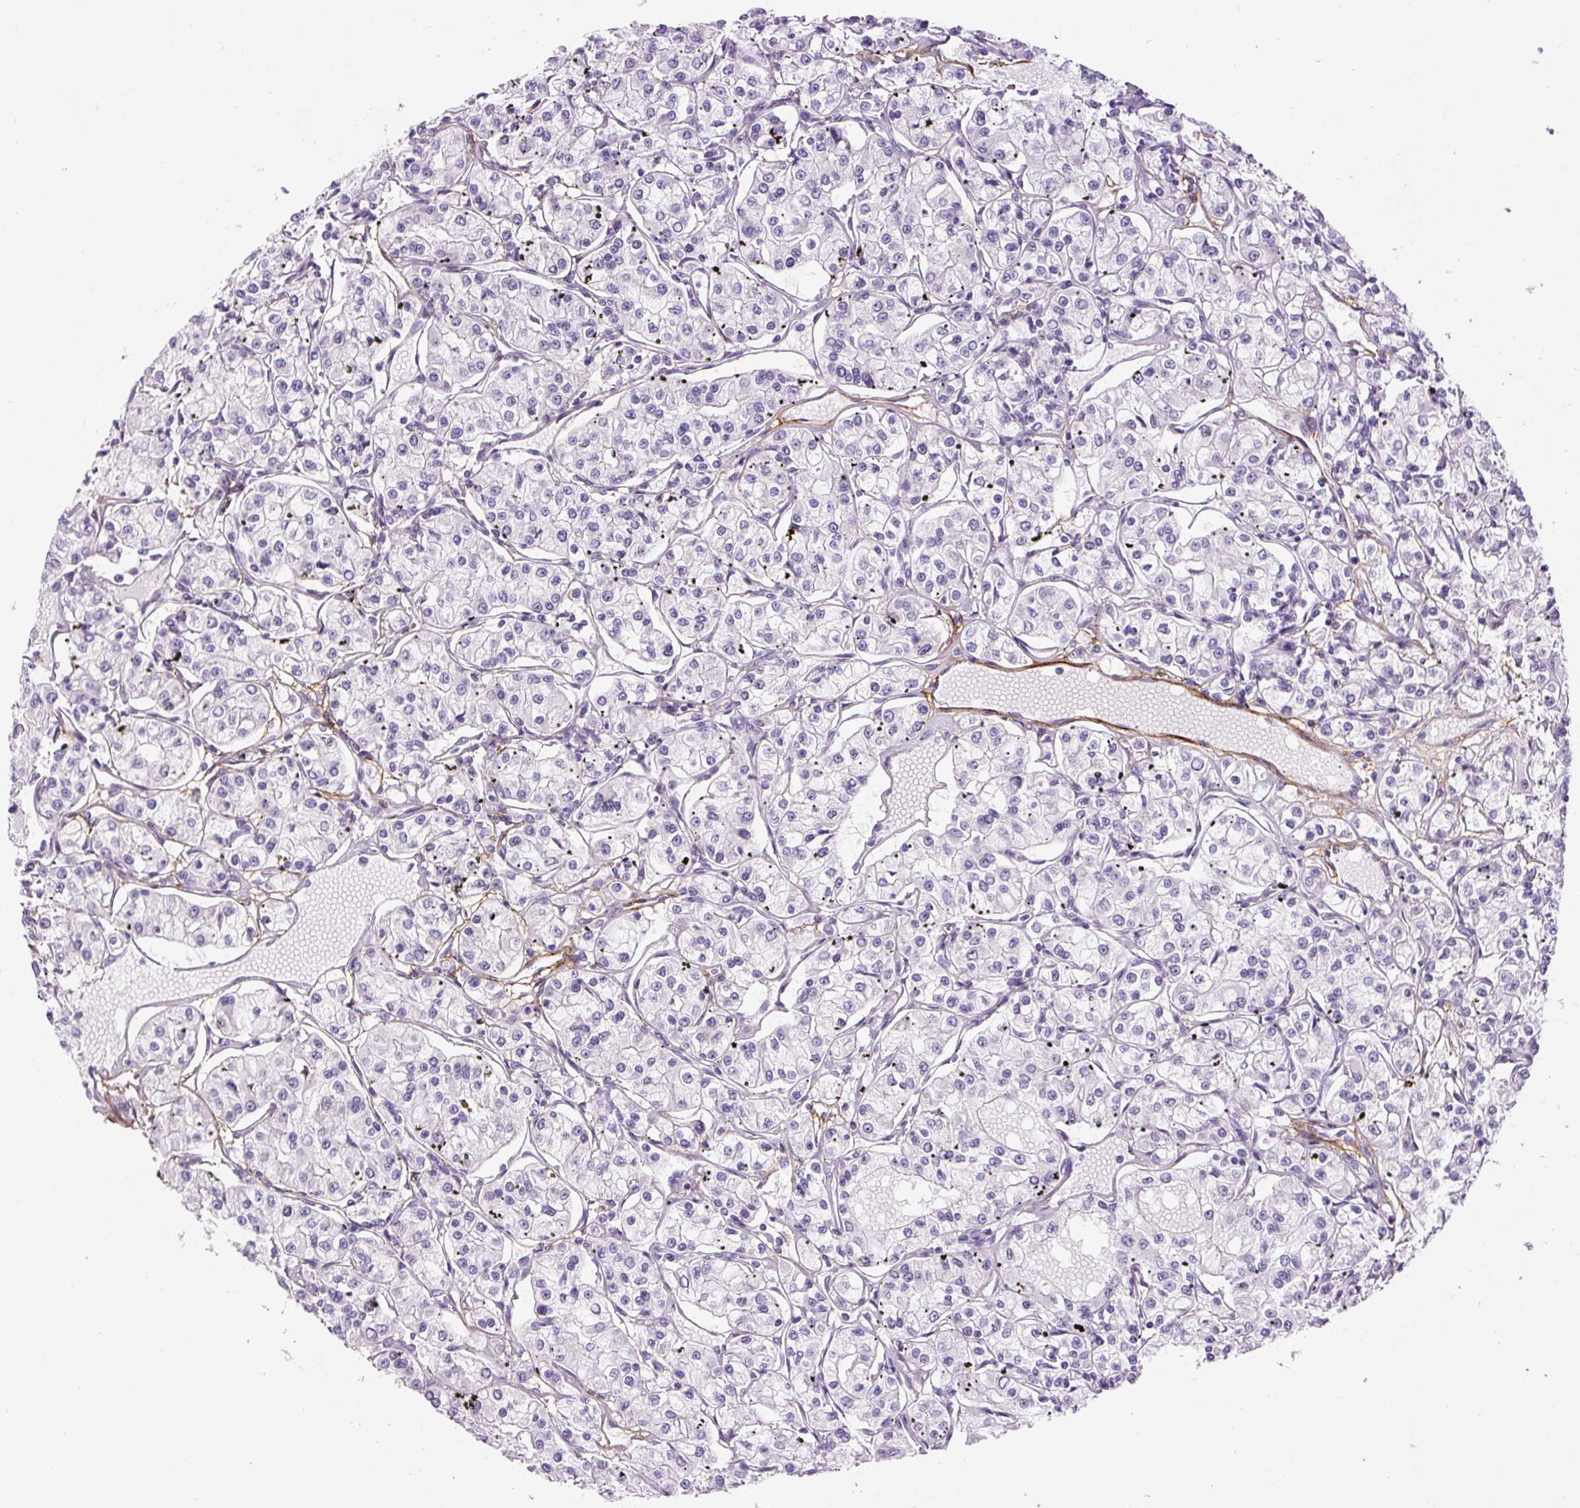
{"staining": {"intensity": "negative", "quantity": "none", "location": "none"}, "tissue": "renal cancer", "cell_type": "Tumor cells", "image_type": "cancer", "snomed": [{"axis": "morphology", "description": "Adenocarcinoma, NOS"}, {"axis": "topography", "description": "Kidney"}], "caption": "A micrograph of adenocarcinoma (renal) stained for a protein displays no brown staining in tumor cells.", "gene": "FBN1", "patient": {"sex": "female", "age": 59}}